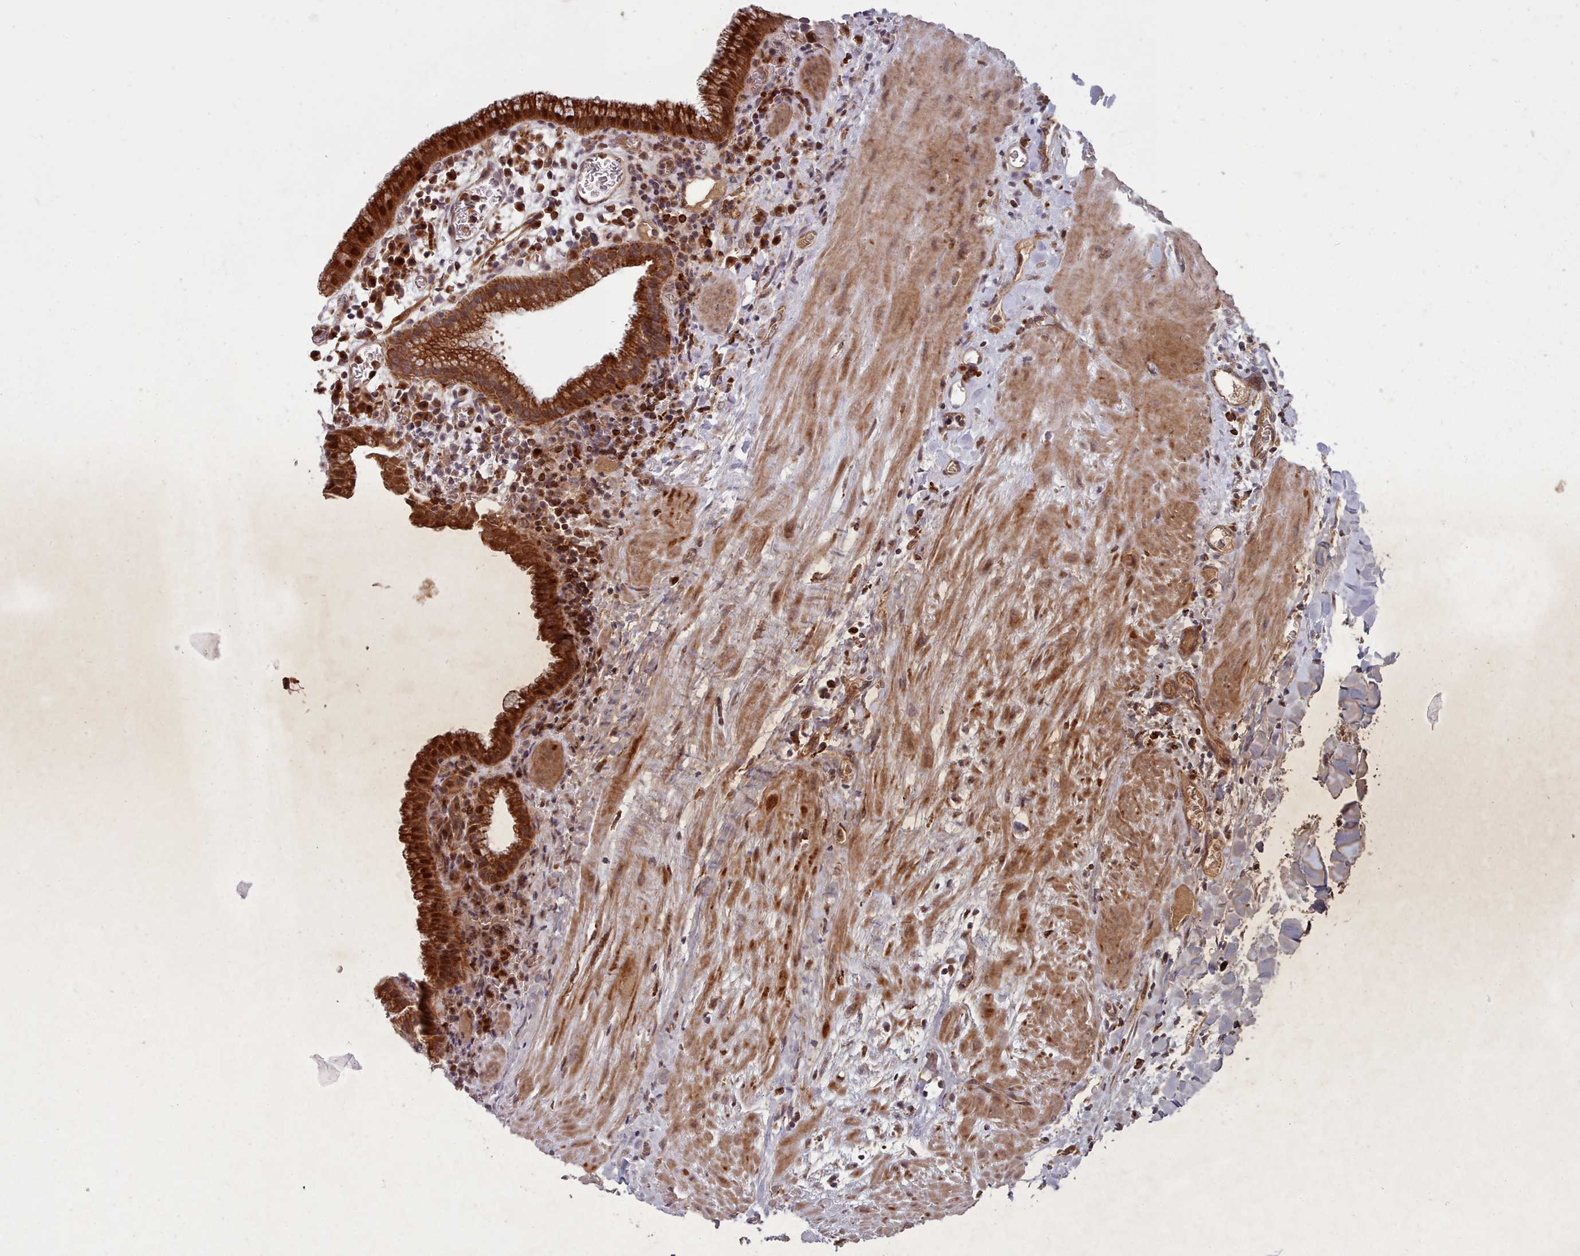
{"staining": {"intensity": "strong", "quantity": ">75%", "location": "cytoplasmic/membranous"}, "tissue": "gallbladder", "cell_type": "Glandular cells", "image_type": "normal", "snomed": [{"axis": "morphology", "description": "Normal tissue, NOS"}, {"axis": "topography", "description": "Gallbladder"}], "caption": "IHC of benign gallbladder shows high levels of strong cytoplasmic/membranous positivity in about >75% of glandular cells. (Brightfield microscopy of DAB IHC at high magnification).", "gene": "THSD7B", "patient": {"sex": "male", "age": 78}}